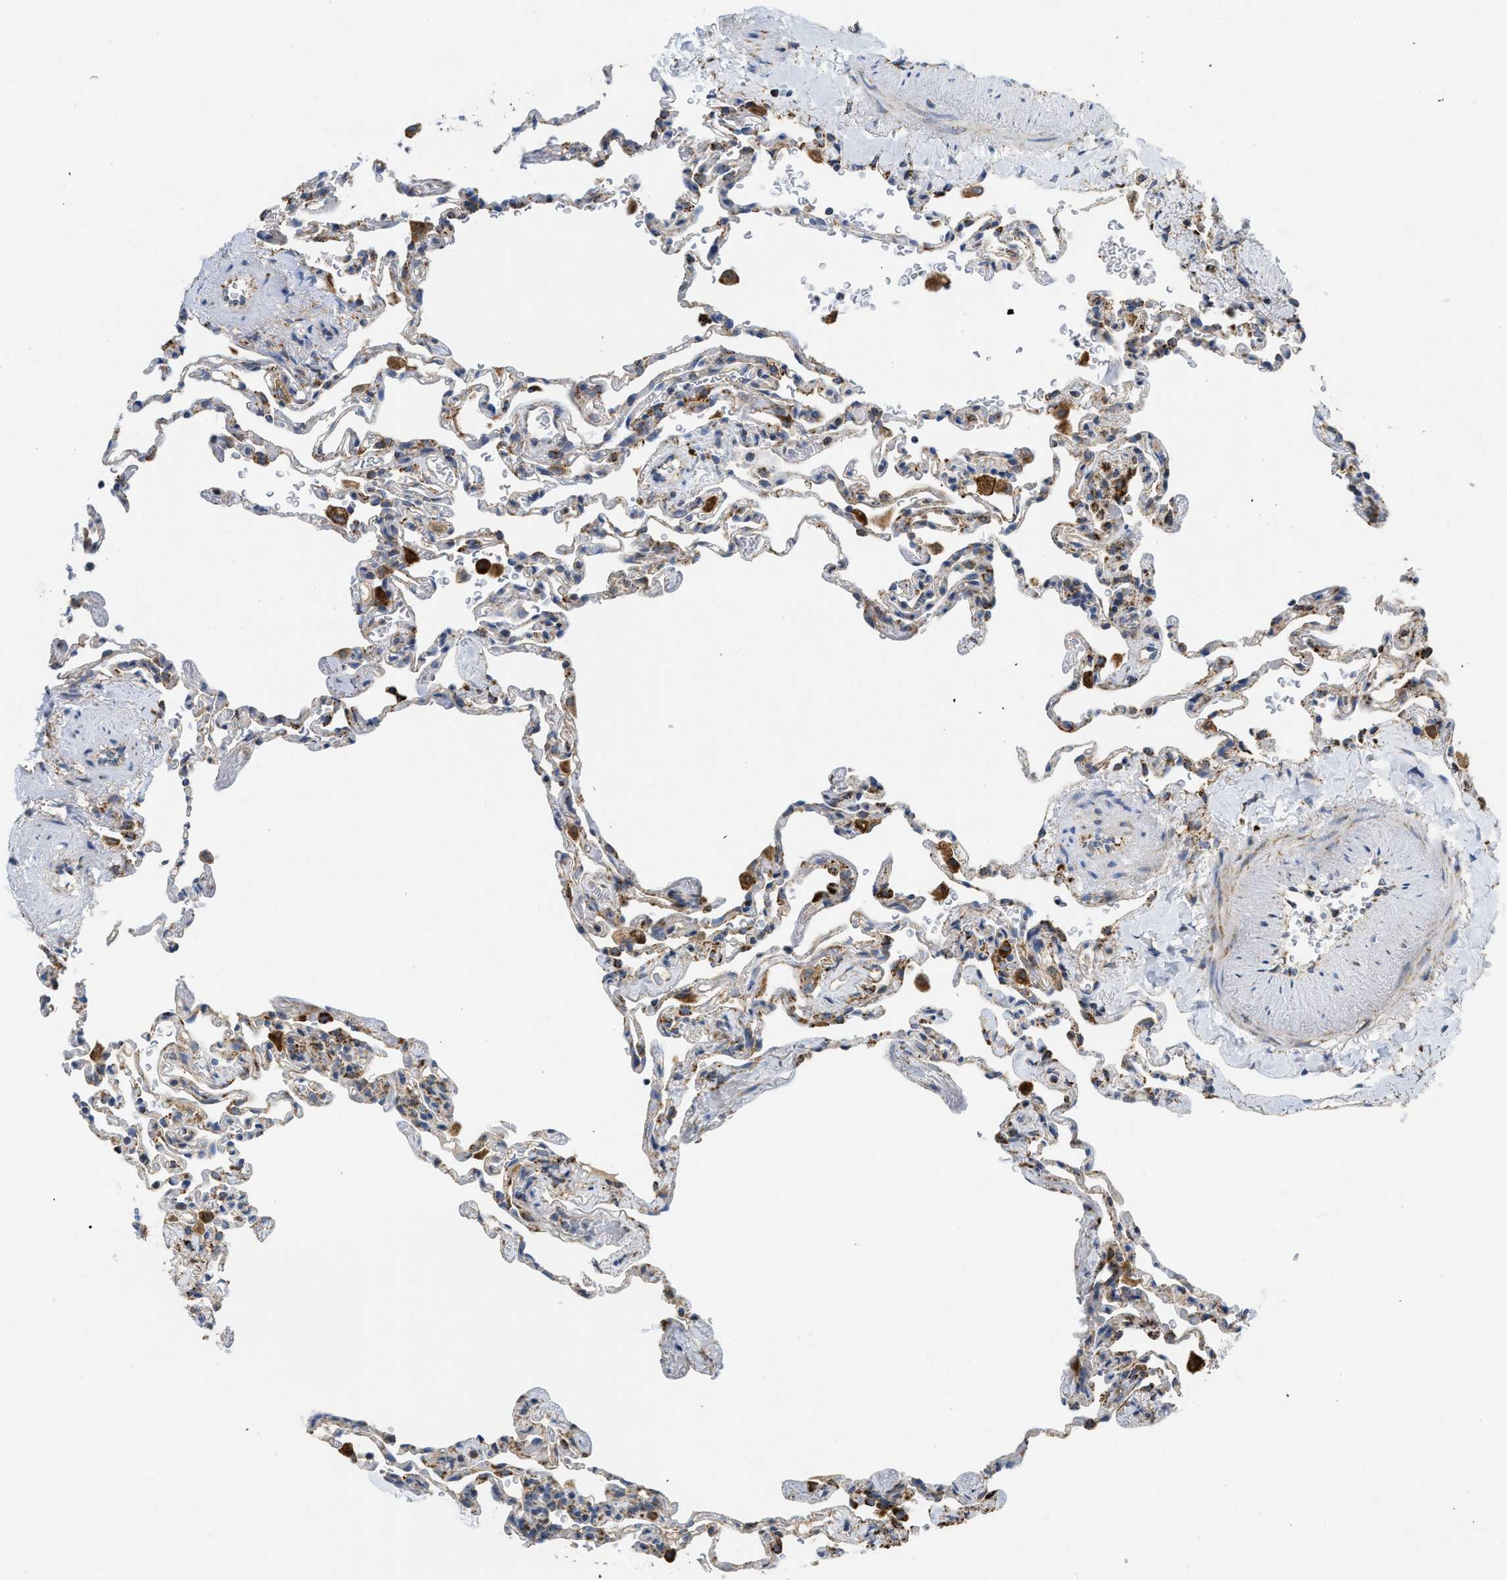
{"staining": {"intensity": "moderate", "quantity": "<25%", "location": "cytoplasmic/membranous"}, "tissue": "lung", "cell_type": "Alveolar cells", "image_type": "normal", "snomed": [{"axis": "morphology", "description": "Normal tissue, NOS"}, {"axis": "topography", "description": "Lung"}], "caption": "Immunohistochemistry image of benign lung: lung stained using IHC reveals low levels of moderate protein expression localized specifically in the cytoplasmic/membranous of alveolar cells, appearing as a cytoplasmic/membranous brown color.", "gene": "GATD3", "patient": {"sex": "male", "age": 59}}